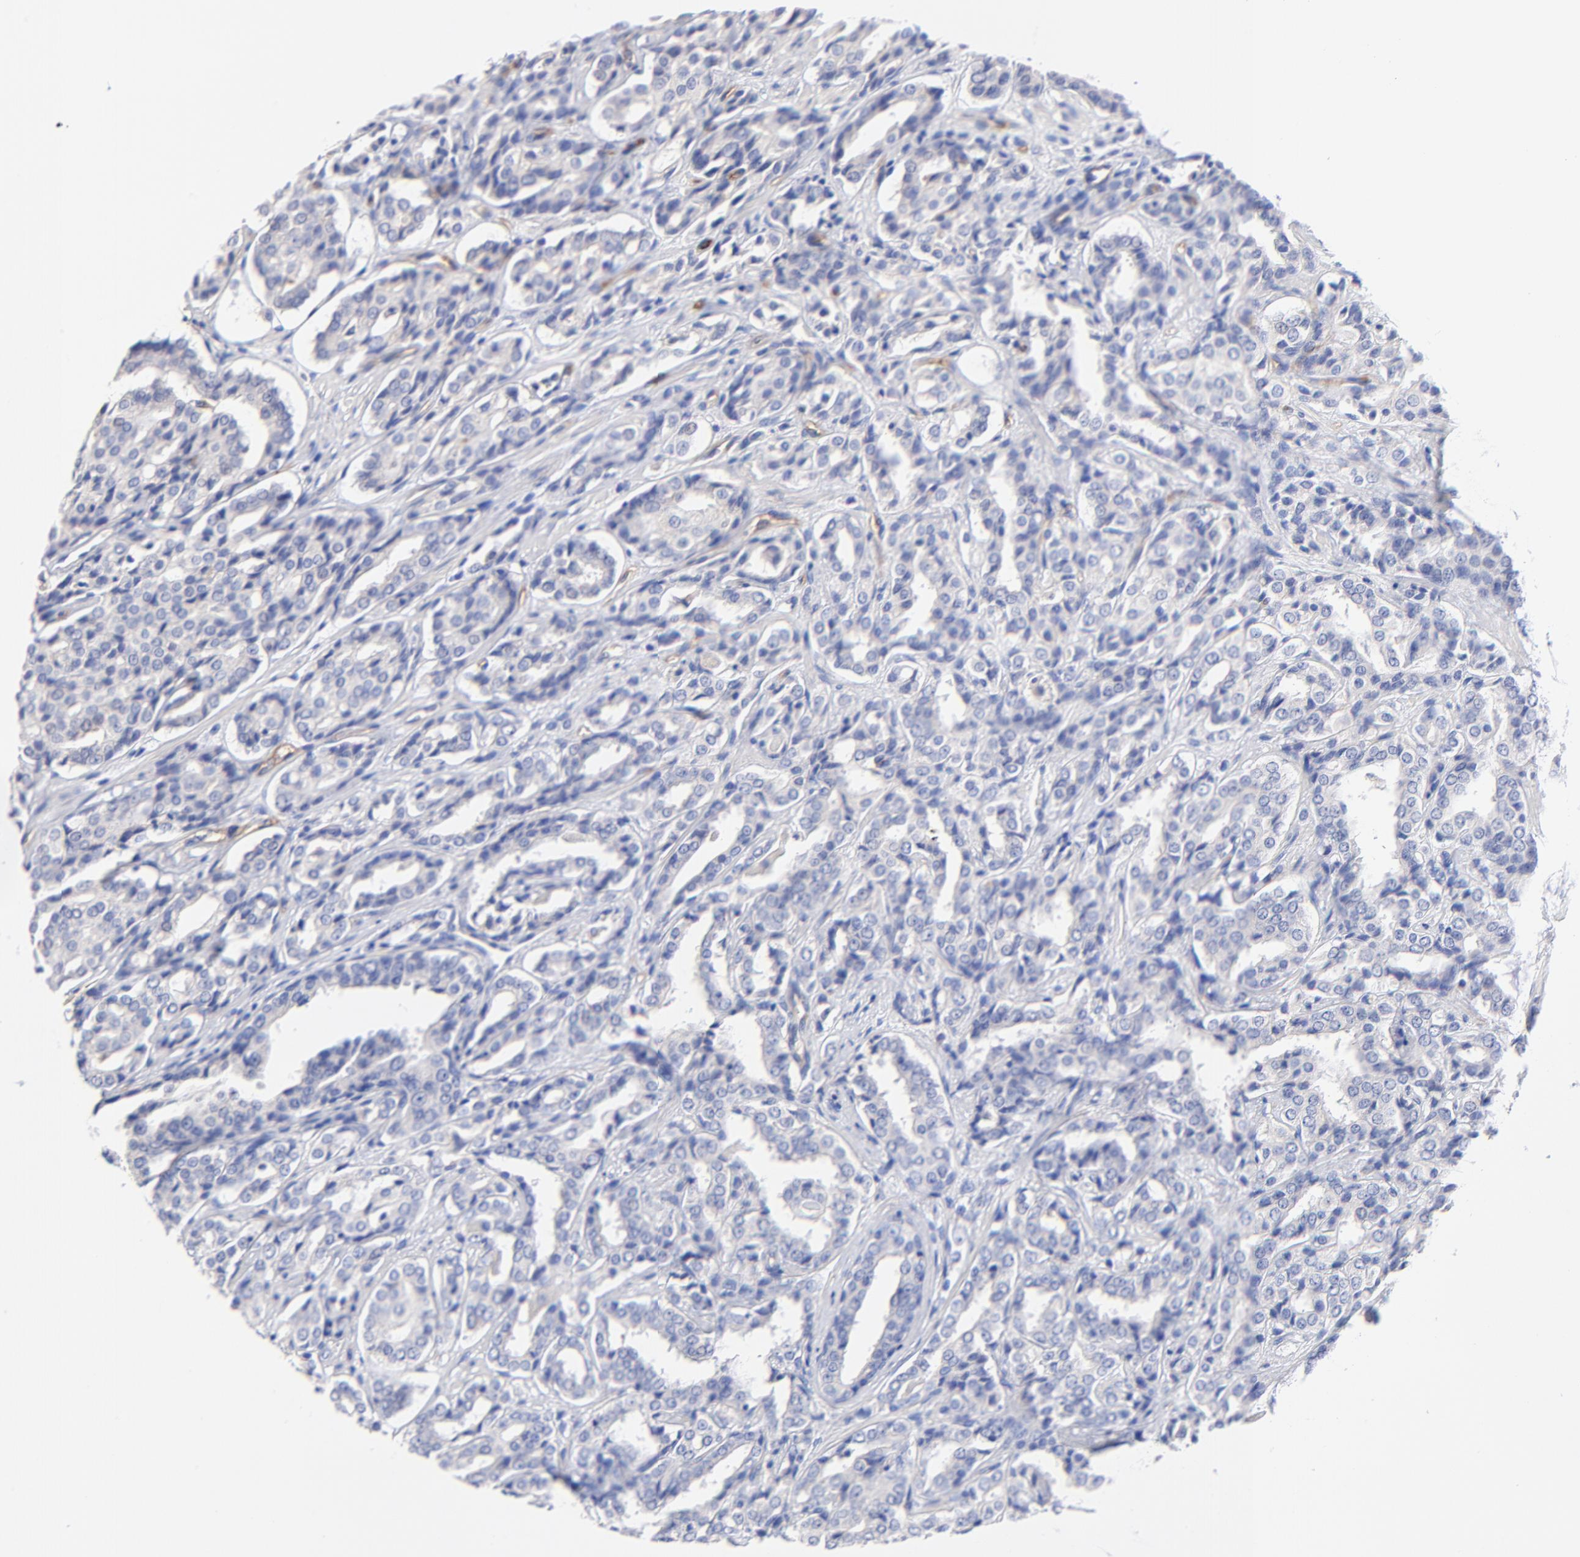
{"staining": {"intensity": "negative", "quantity": "none", "location": "none"}, "tissue": "prostate cancer", "cell_type": "Tumor cells", "image_type": "cancer", "snomed": [{"axis": "morphology", "description": "Adenocarcinoma, Medium grade"}, {"axis": "topography", "description": "Prostate"}], "caption": "An immunohistochemistry (IHC) image of medium-grade adenocarcinoma (prostate) is shown. There is no staining in tumor cells of medium-grade adenocarcinoma (prostate). Brightfield microscopy of IHC stained with DAB (brown) and hematoxylin (blue), captured at high magnification.", "gene": "SLC44A2", "patient": {"sex": "male", "age": 60}}